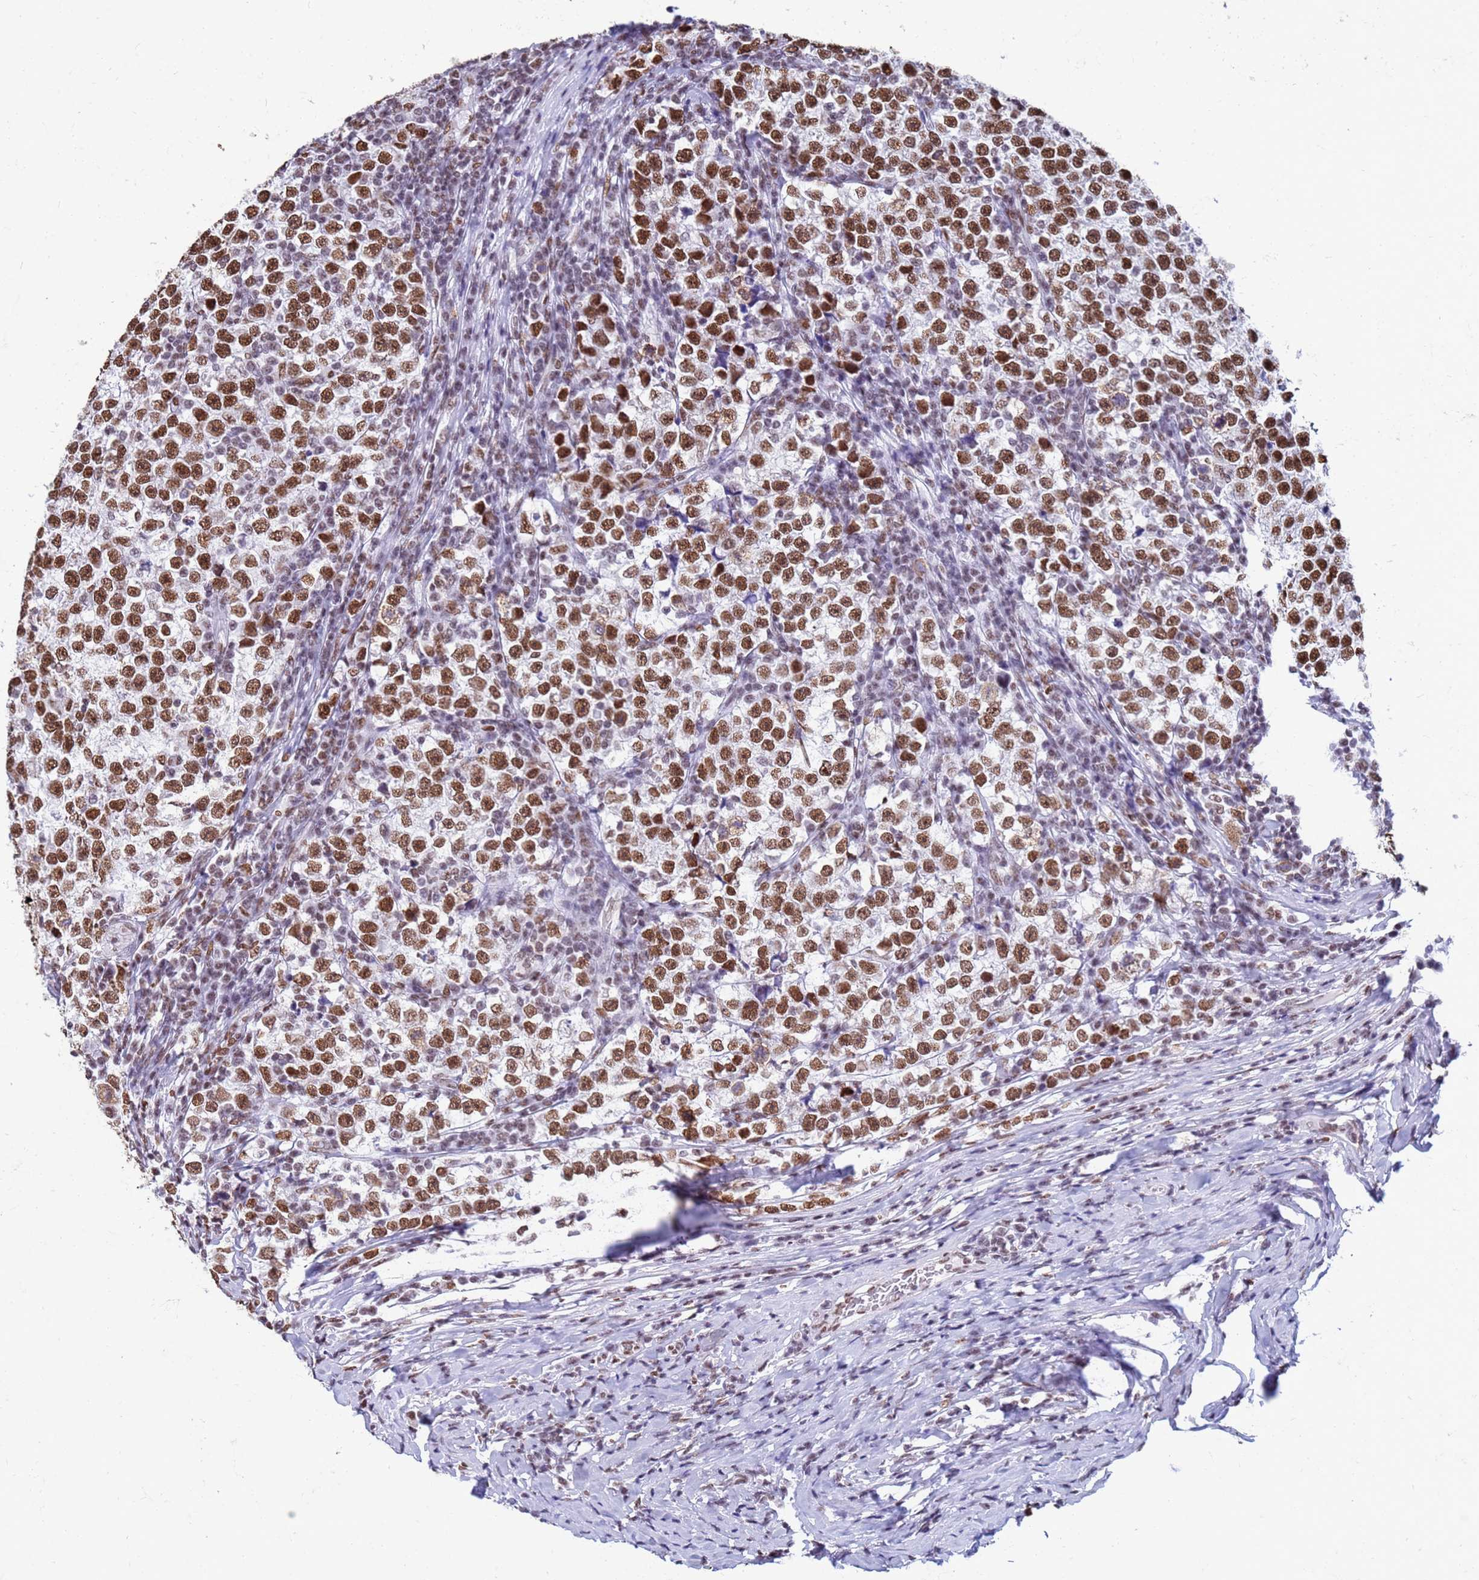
{"staining": {"intensity": "strong", "quantity": ">75%", "location": "nuclear"}, "tissue": "testis cancer", "cell_type": "Tumor cells", "image_type": "cancer", "snomed": [{"axis": "morphology", "description": "Normal tissue, NOS"}, {"axis": "morphology", "description": "Seminoma, NOS"}, {"axis": "topography", "description": "Testis"}], "caption": "Protein analysis of testis cancer (seminoma) tissue exhibits strong nuclear expression in approximately >75% of tumor cells.", "gene": "FAM170B", "patient": {"sex": "male", "age": 43}}